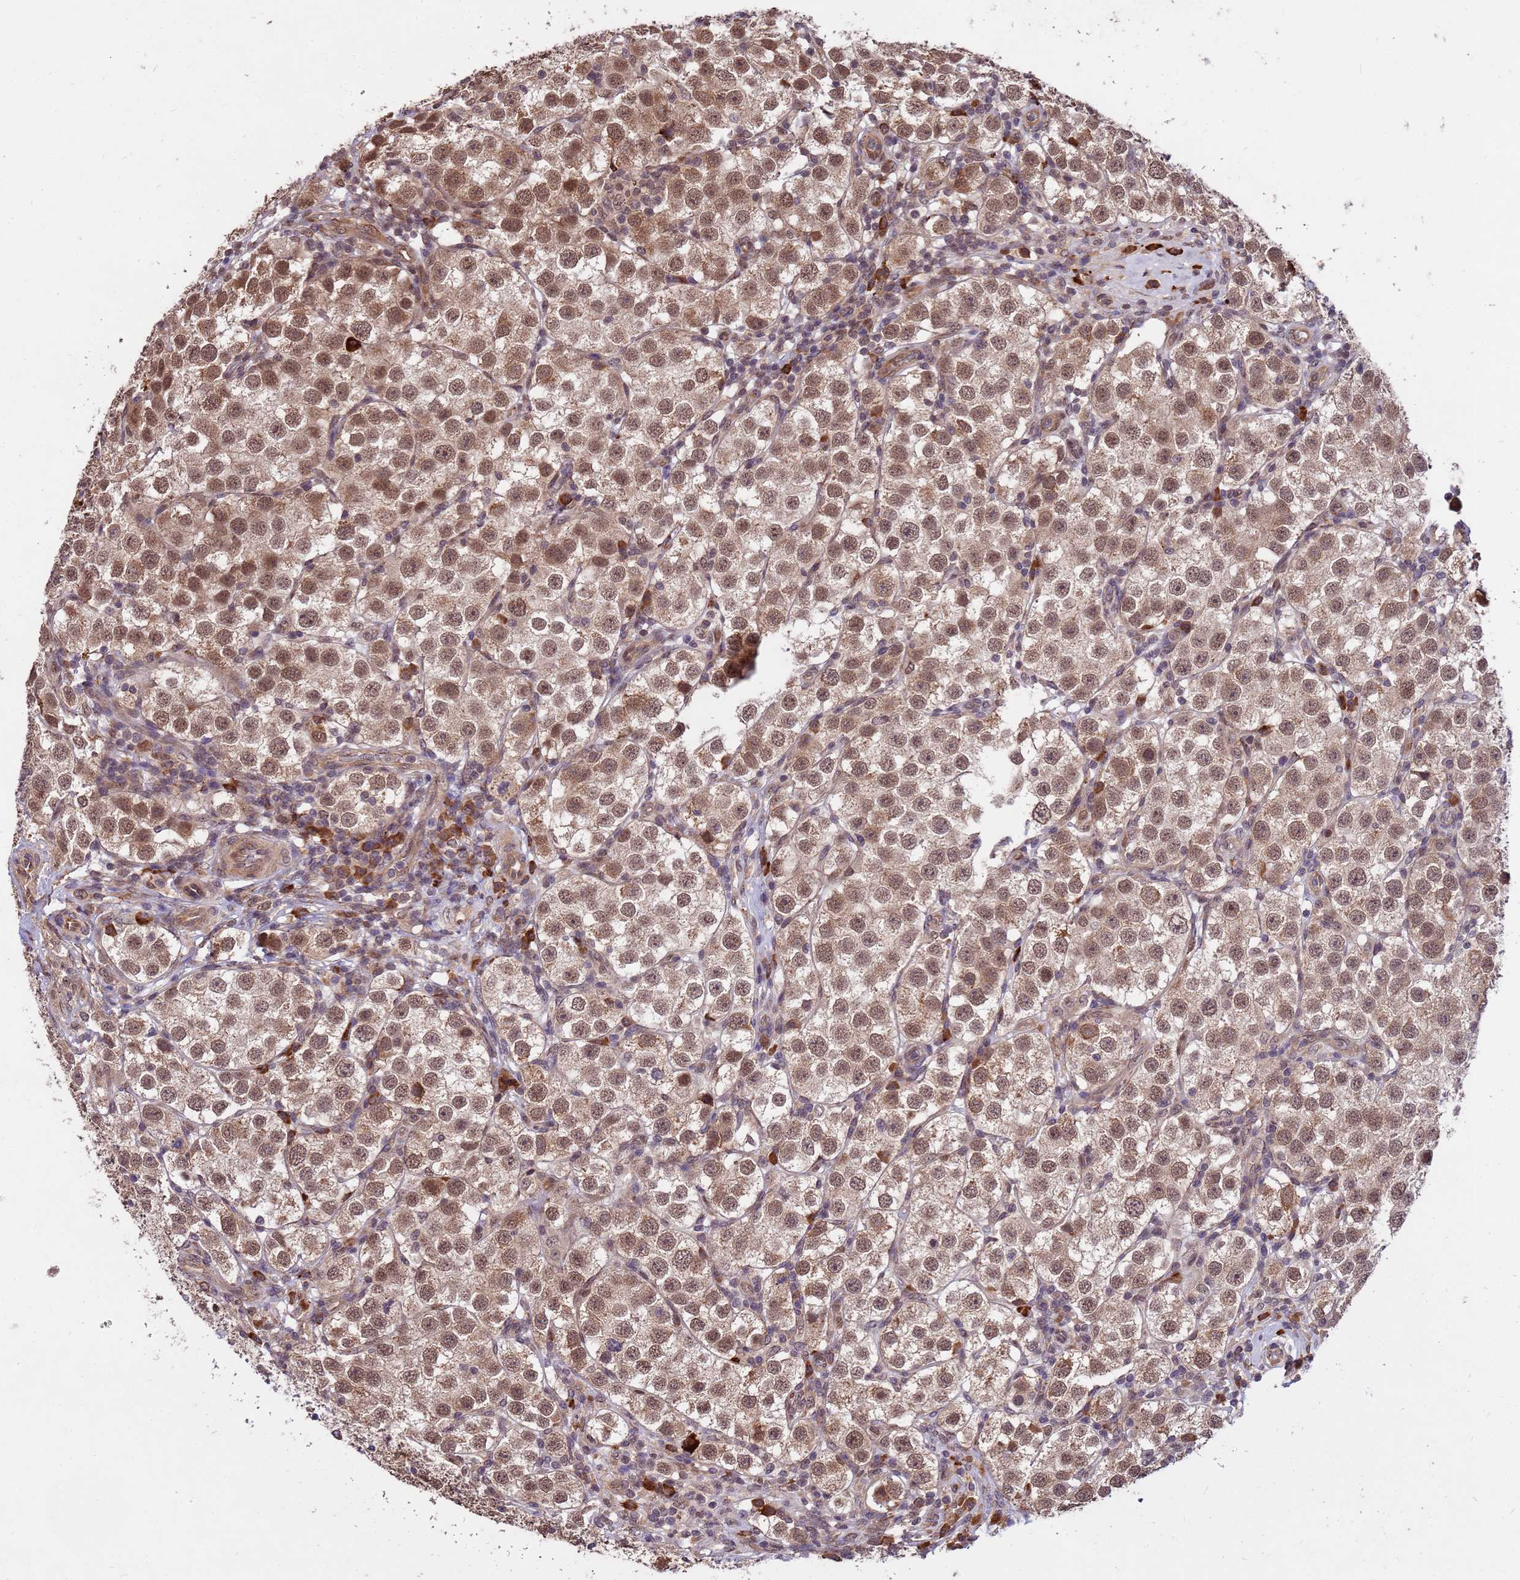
{"staining": {"intensity": "moderate", "quantity": ">75%", "location": "cytoplasmic/membranous,nuclear"}, "tissue": "testis cancer", "cell_type": "Tumor cells", "image_type": "cancer", "snomed": [{"axis": "morphology", "description": "Seminoma, NOS"}, {"axis": "topography", "description": "Testis"}], "caption": "DAB immunohistochemical staining of seminoma (testis) demonstrates moderate cytoplasmic/membranous and nuclear protein expression in approximately >75% of tumor cells.", "gene": "ZNF619", "patient": {"sex": "male", "age": 37}}